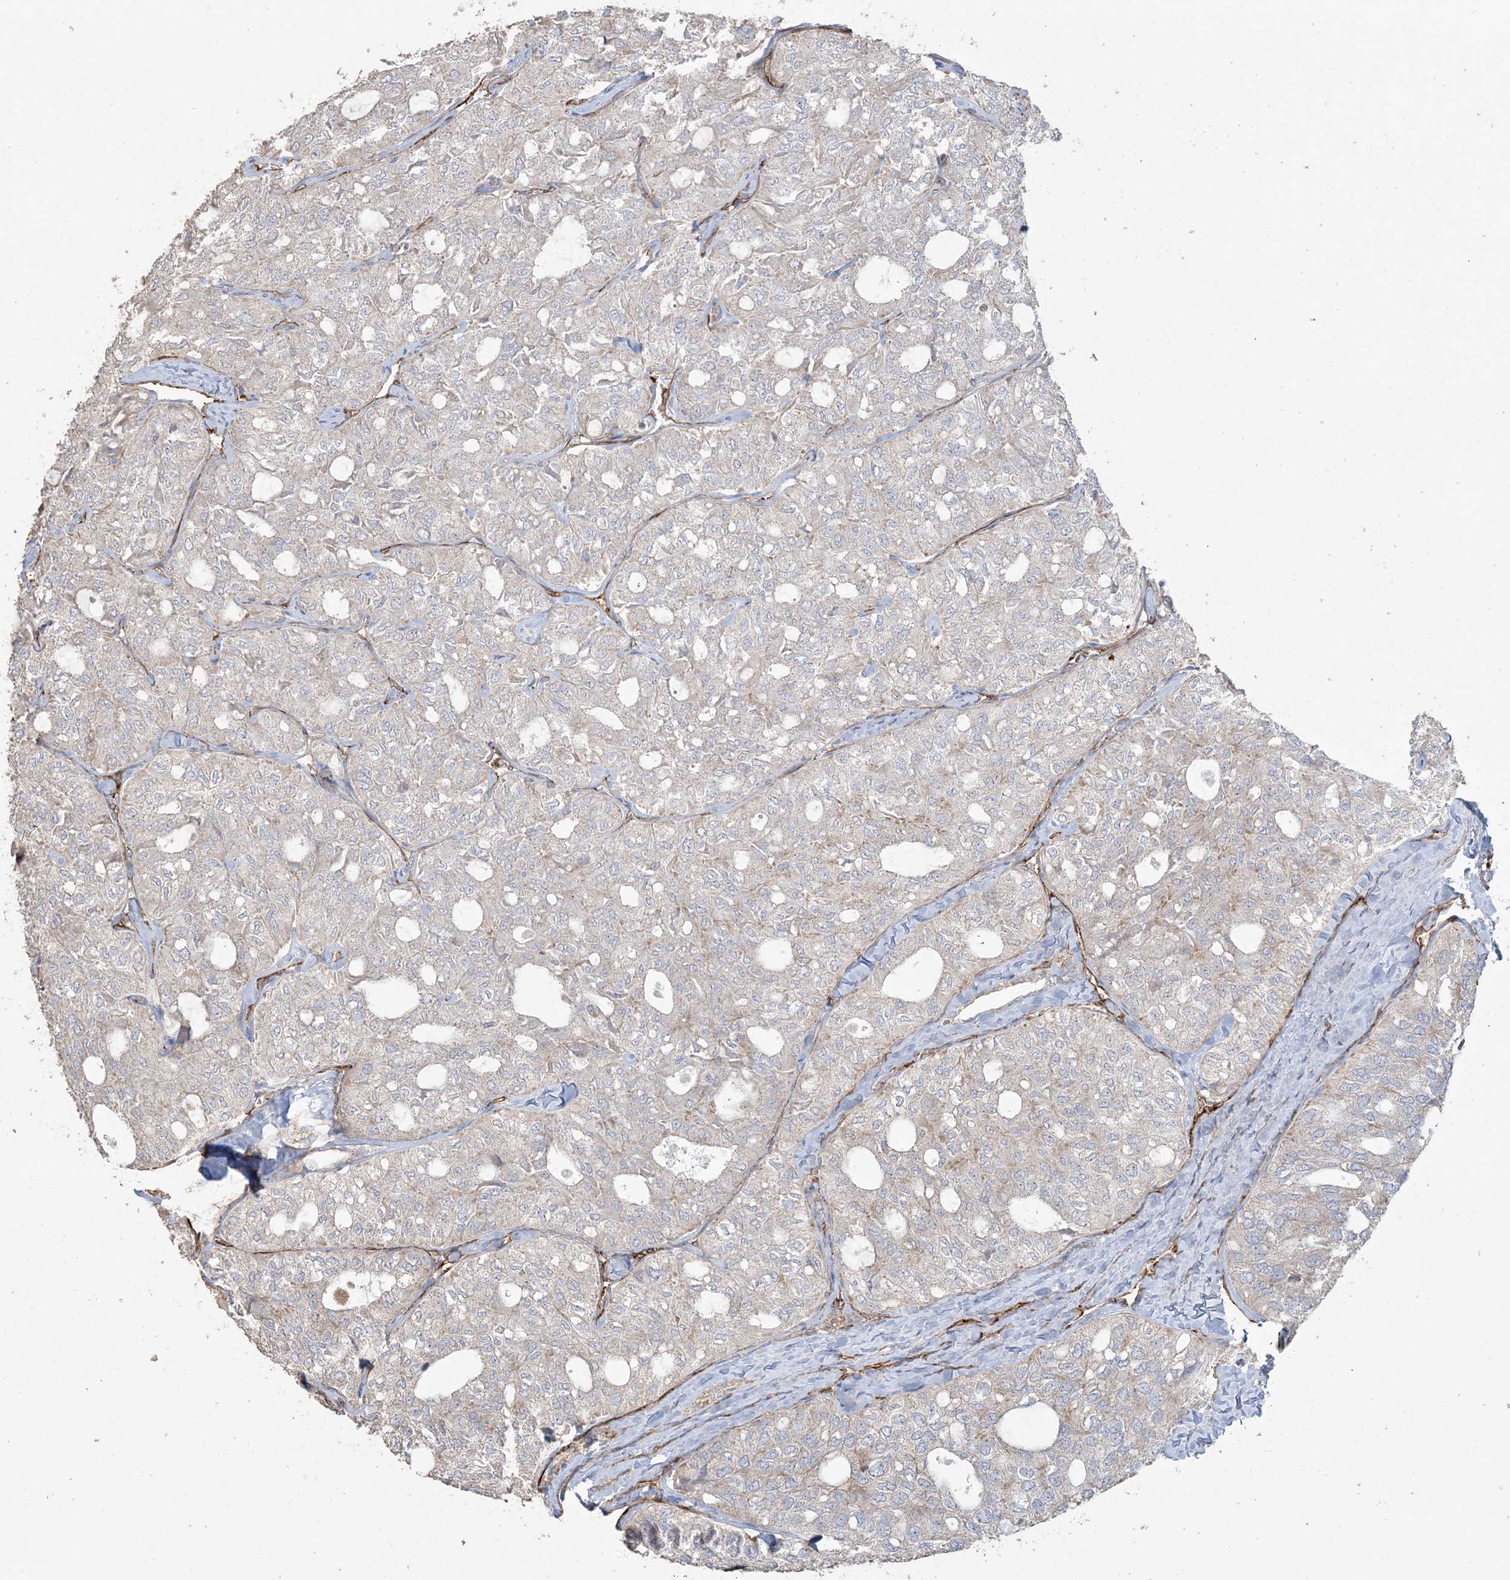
{"staining": {"intensity": "negative", "quantity": "none", "location": "none"}, "tissue": "thyroid cancer", "cell_type": "Tumor cells", "image_type": "cancer", "snomed": [{"axis": "morphology", "description": "Follicular adenoma carcinoma, NOS"}, {"axis": "topography", "description": "Thyroid gland"}], "caption": "DAB (3,3'-diaminobenzidine) immunohistochemical staining of follicular adenoma carcinoma (thyroid) reveals no significant expression in tumor cells.", "gene": "AGA", "patient": {"sex": "male", "age": 75}}